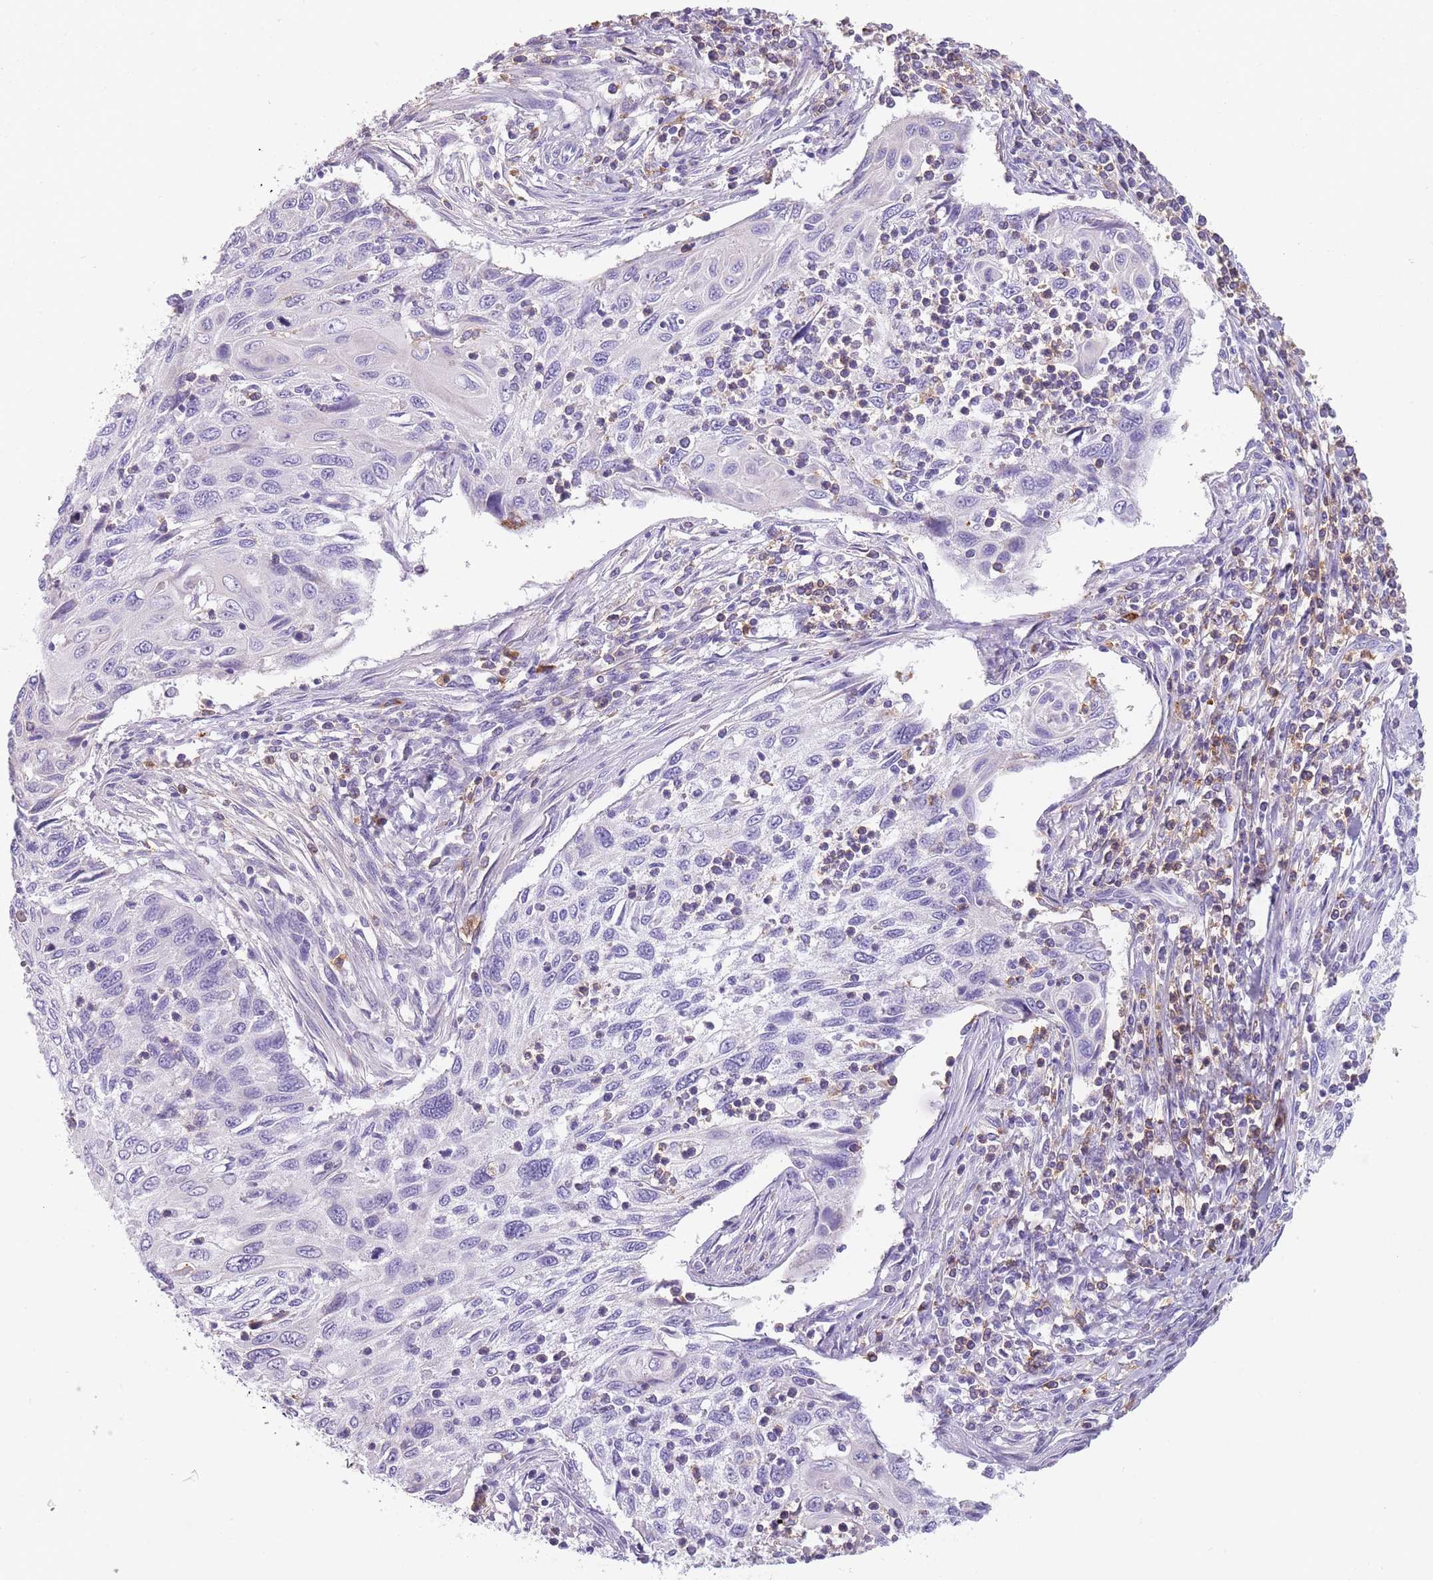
{"staining": {"intensity": "negative", "quantity": "none", "location": "none"}, "tissue": "cervical cancer", "cell_type": "Tumor cells", "image_type": "cancer", "snomed": [{"axis": "morphology", "description": "Squamous cell carcinoma, NOS"}, {"axis": "topography", "description": "Cervix"}], "caption": "Human squamous cell carcinoma (cervical) stained for a protein using immunohistochemistry (IHC) exhibits no expression in tumor cells.", "gene": "CR1L", "patient": {"sex": "female", "age": 70}}